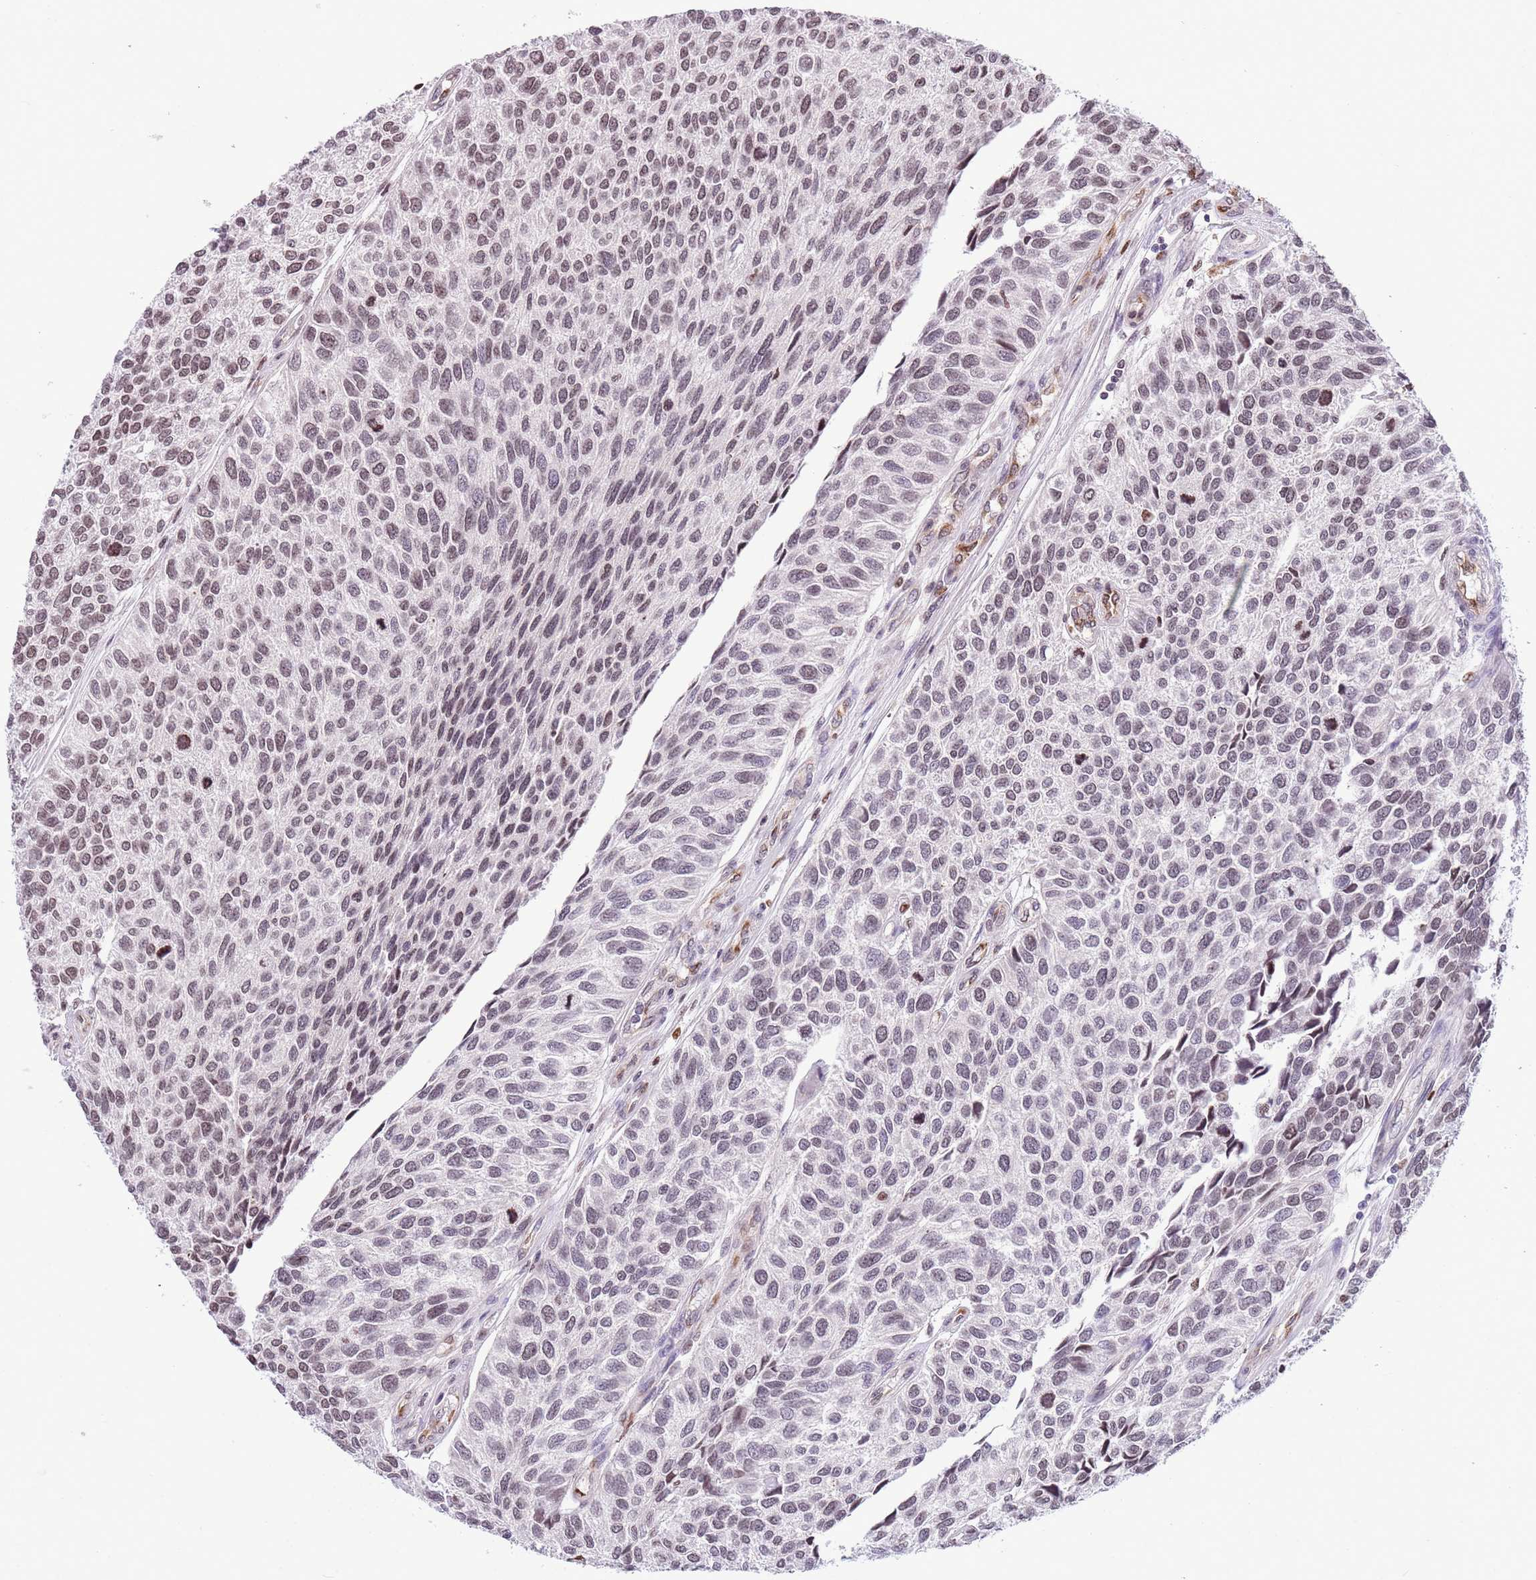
{"staining": {"intensity": "weak", "quantity": "25%-75%", "location": "nuclear"}, "tissue": "urothelial cancer", "cell_type": "Tumor cells", "image_type": "cancer", "snomed": [{"axis": "morphology", "description": "Urothelial carcinoma, NOS"}, {"axis": "topography", "description": "Urinary bladder"}], "caption": "The image shows a brown stain indicating the presence of a protein in the nuclear of tumor cells in transitional cell carcinoma. The protein of interest is stained brown, and the nuclei are stained in blue (DAB (3,3'-diaminobenzidine) IHC with brightfield microscopy, high magnification).", "gene": "NRIP1", "patient": {"sex": "male", "age": 55}}